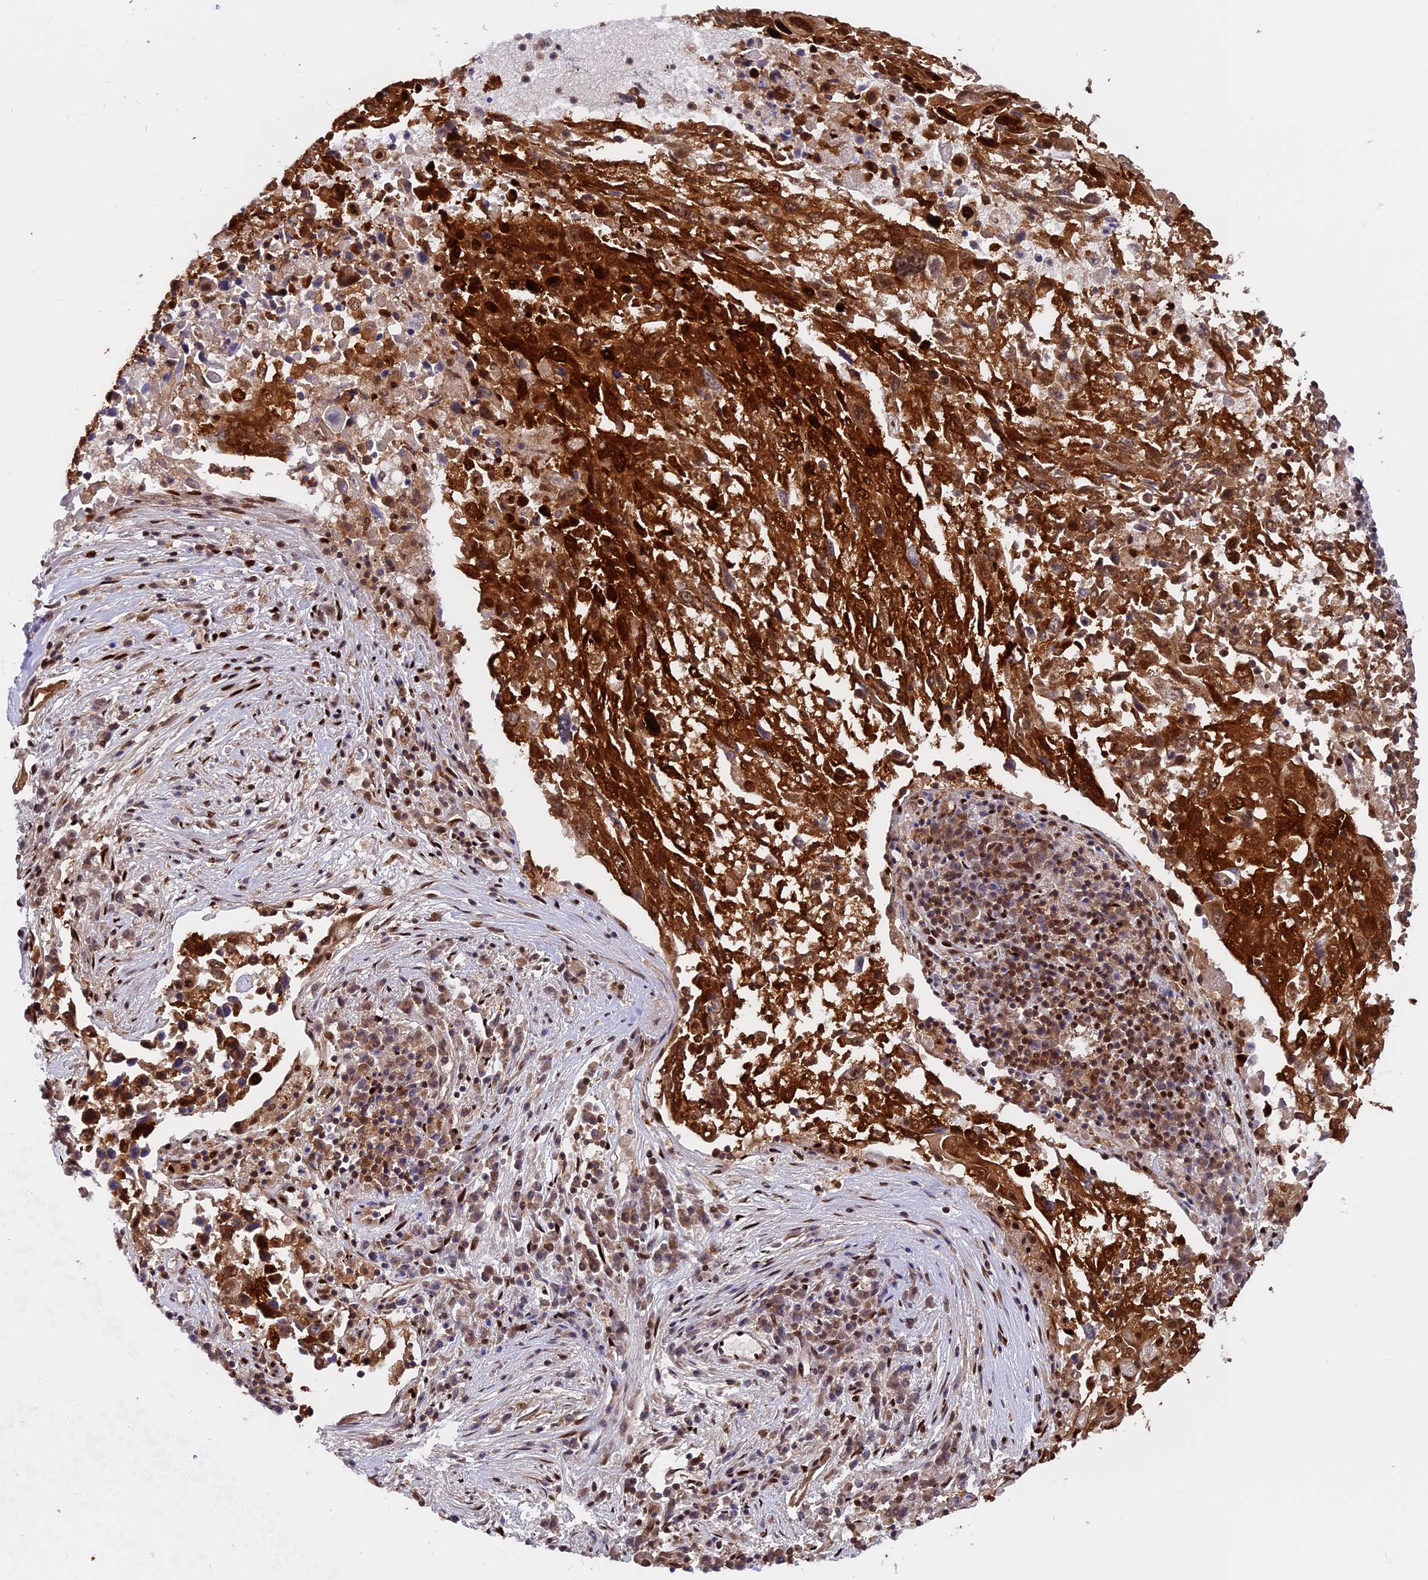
{"staining": {"intensity": "strong", "quantity": ">75%", "location": "cytoplasmic/membranous,nuclear"}, "tissue": "lung cancer", "cell_type": "Tumor cells", "image_type": "cancer", "snomed": [{"axis": "morphology", "description": "Squamous cell carcinoma, NOS"}, {"axis": "topography", "description": "Lung"}], "caption": "A histopathology image of human lung cancer stained for a protein demonstrates strong cytoplasmic/membranous and nuclear brown staining in tumor cells.", "gene": "RAMAC", "patient": {"sex": "male", "age": 65}}